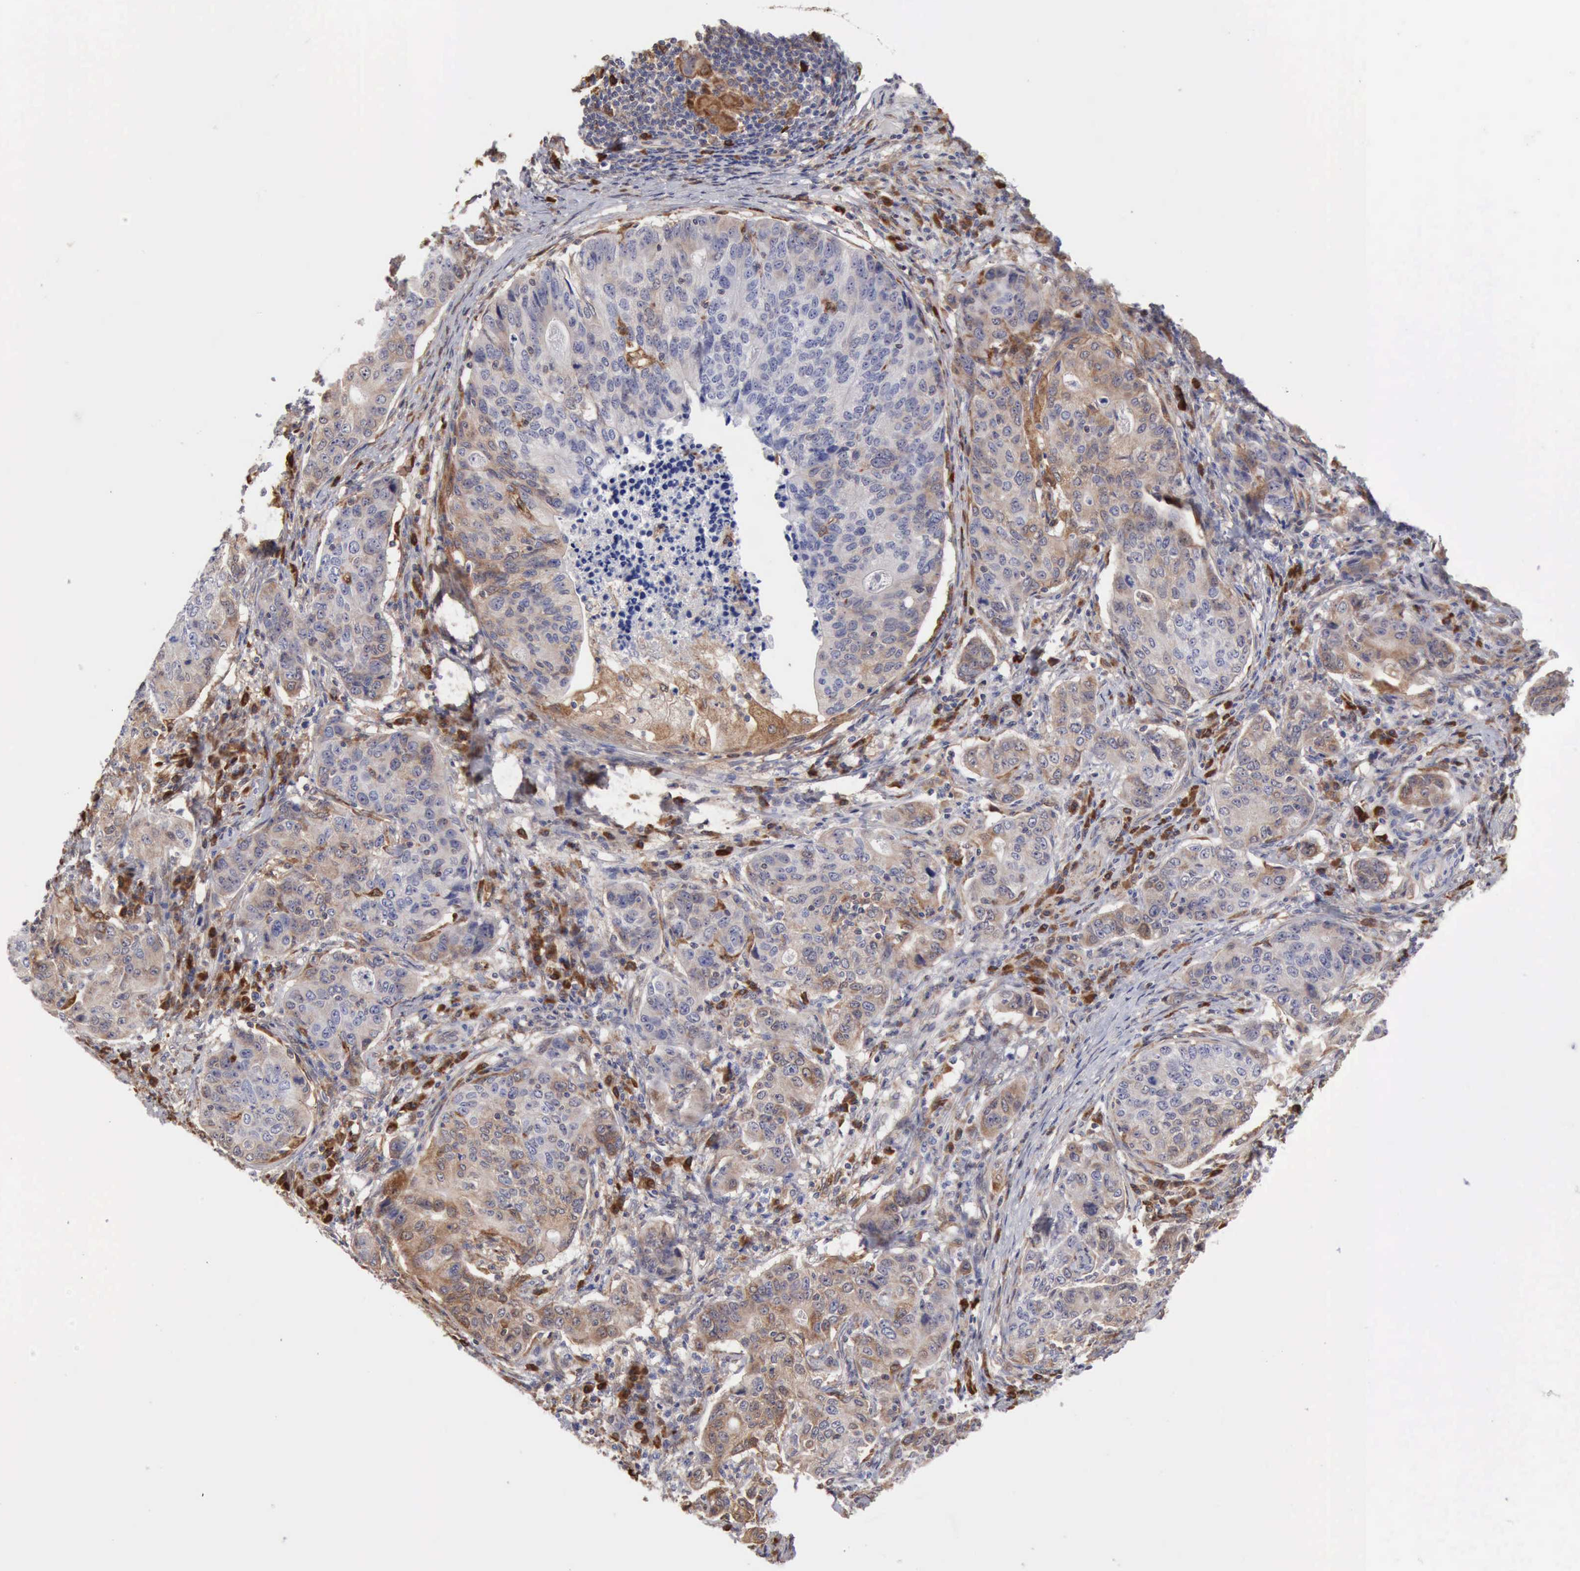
{"staining": {"intensity": "weak", "quantity": "25%-75%", "location": "cytoplasmic/membranous"}, "tissue": "stomach cancer", "cell_type": "Tumor cells", "image_type": "cancer", "snomed": [{"axis": "morphology", "description": "Adenocarcinoma, NOS"}, {"axis": "topography", "description": "Esophagus"}, {"axis": "topography", "description": "Stomach"}], "caption": "Approximately 25%-75% of tumor cells in human adenocarcinoma (stomach) show weak cytoplasmic/membranous protein staining as visualized by brown immunohistochemical staining.", "gene": "APOL2", "patient": {"sex": "male", "age": 74}}